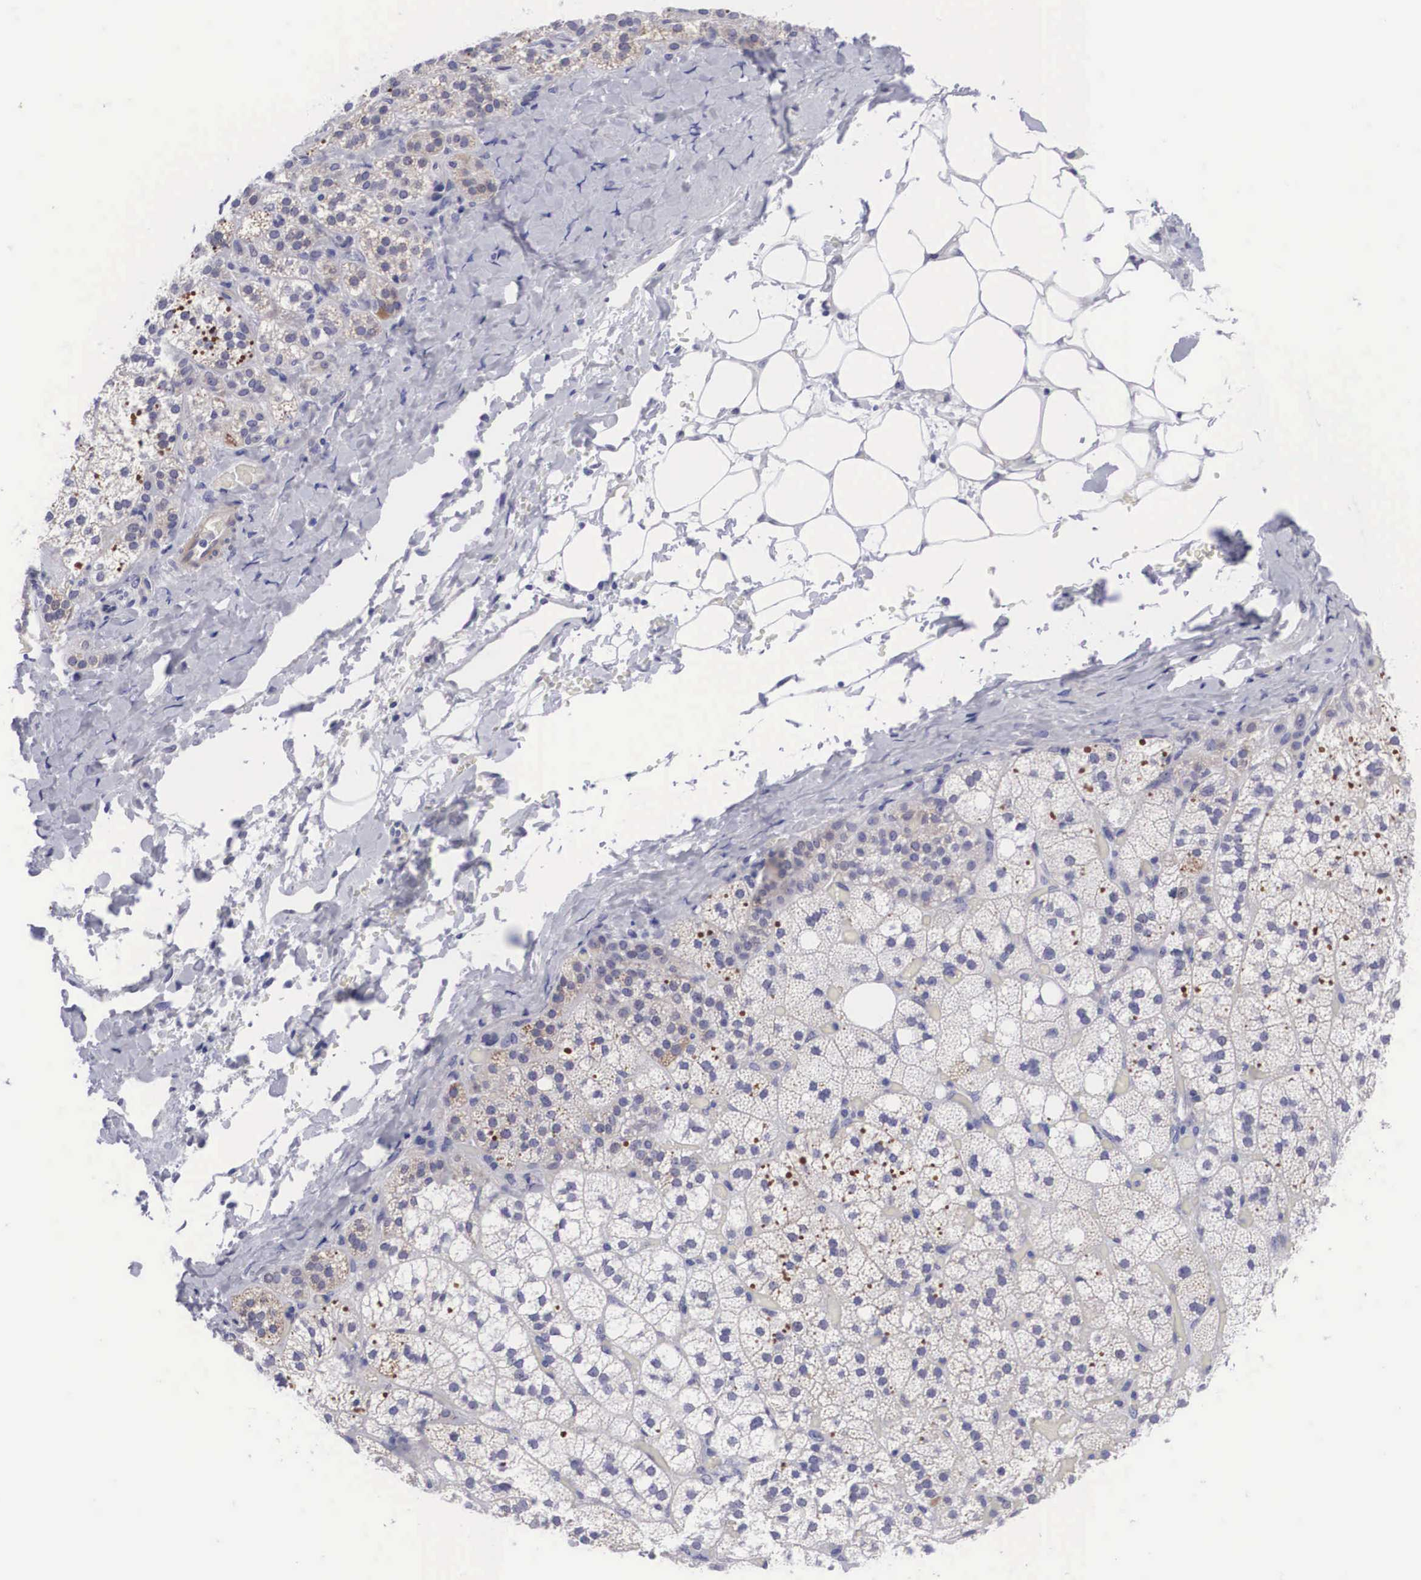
{"staining": {"intensity": "moderate", "quantity": "<25%", "location": "cytoplasmic/membranous"}, "tissue": "adrenal gland", "cell_type": "Glandular cells", "image_type": "normal", "snomed": [{"axis": "morphology", "description": "Normal tissue, NOS"}, {"axis": "topography", "description": "Adrenal gland"}], "caption": "High-power microscopy captured an IHC histopathology image of normal adrenal gland, revealing moderate cytoplasmic/membranous positivity in about <25% of glandular cells. (Stains: DAB (3,3'-diaminobenzidine) in brown, nuclei in blue, Microscopy: brightfield microscopy at high magnification).", "gene": "SOX11", "patient": {"sex": "male", "age": 53}}